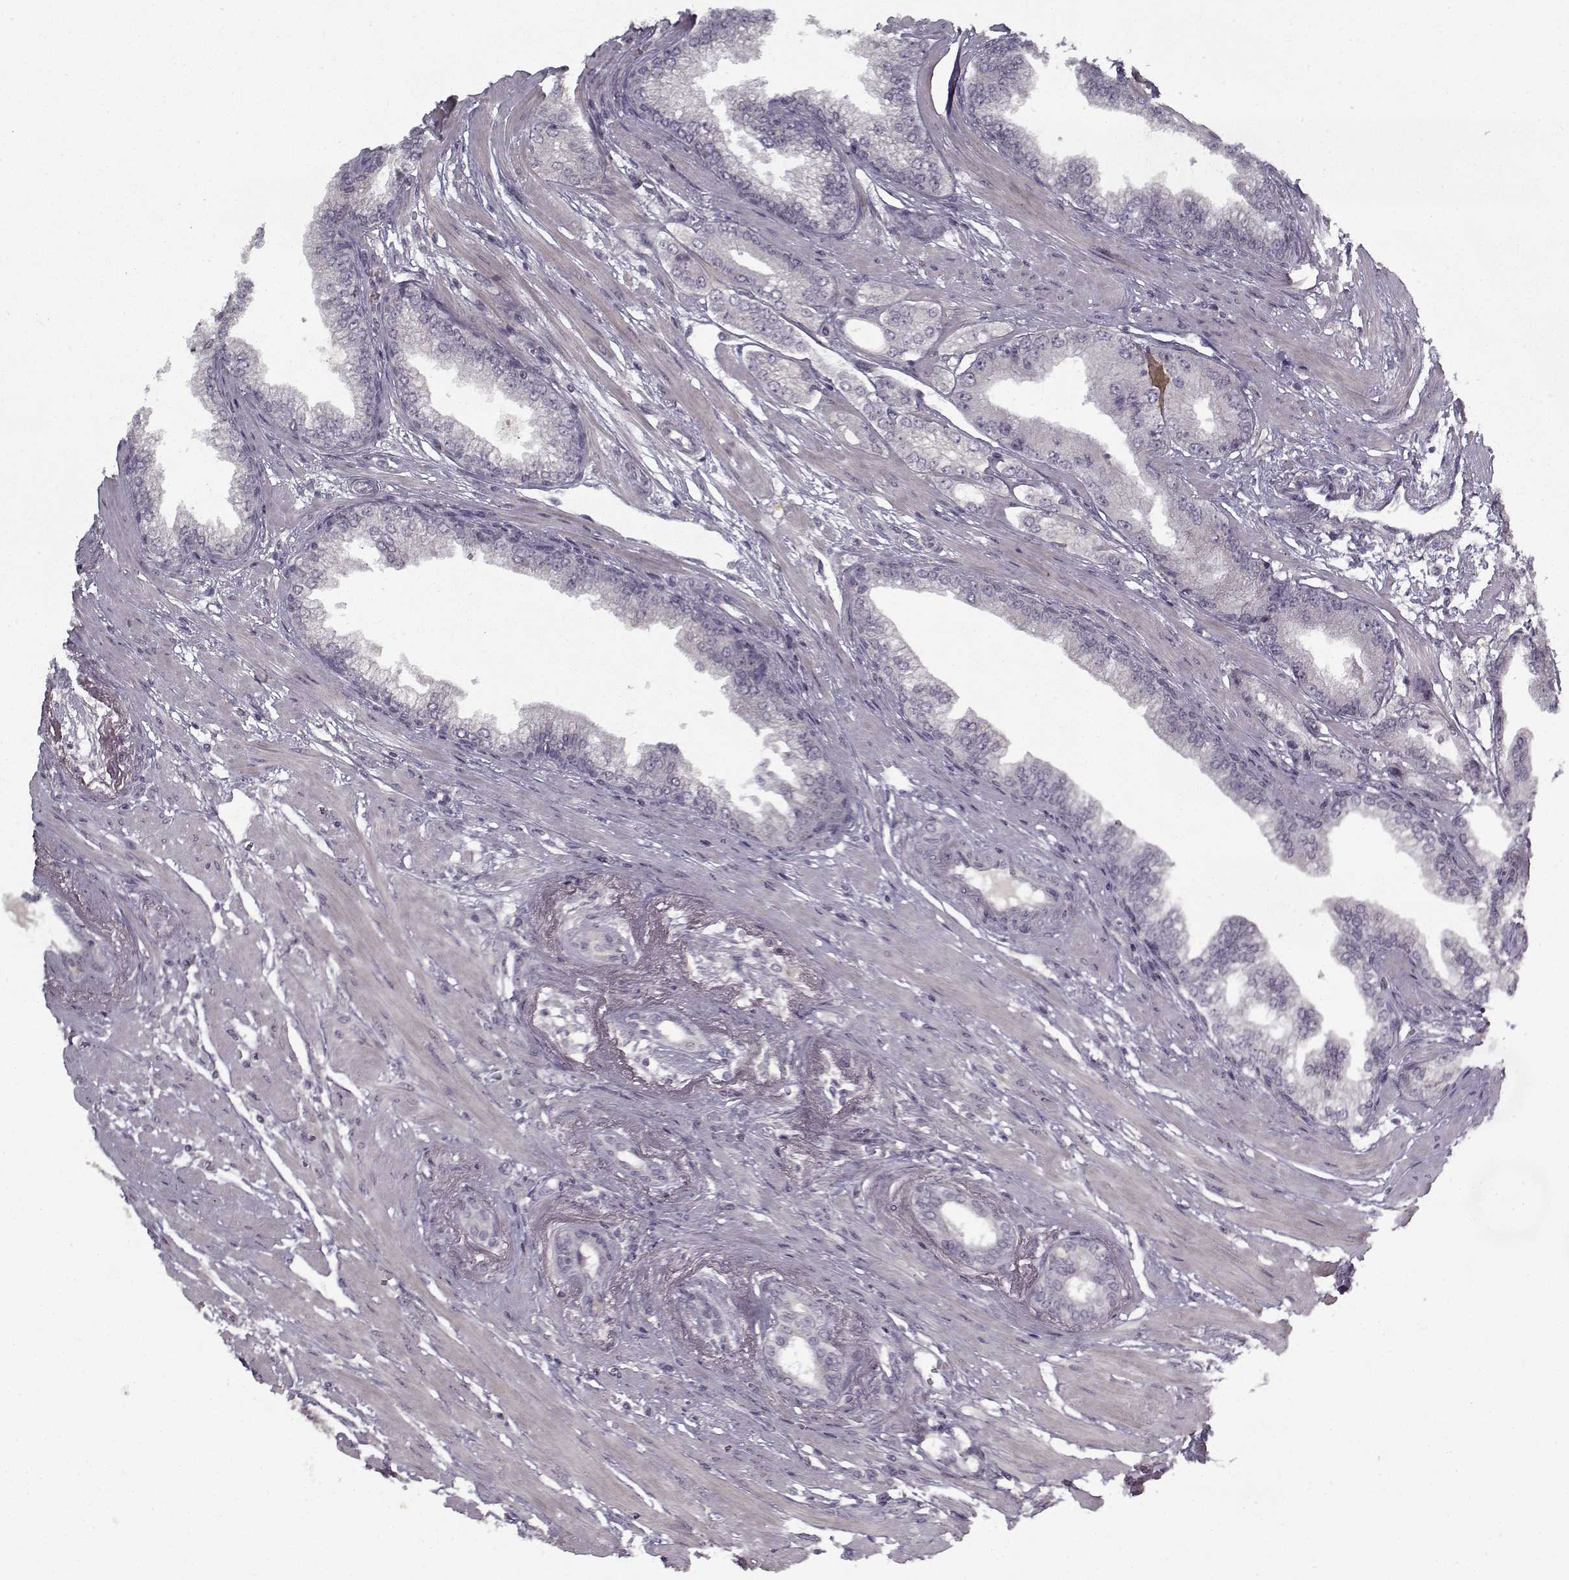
{"staining": {"intensity": "negative", "quantity": "none", "location": "none"}, "tissue": "prostate cancer", "cell_type": "Tumor cells", "image_type": "cancer", "snomed": [{"axis": "morphology", "description": "Adenocarcinoma, Low grade"}, {"axis": "topography", "description": "Prostate"}], "caption": "DAB immunohistochemical staining of human low-grade adenocarcinoma (prostate) exhibits no significant expression in tumor cells.", "gene": "LAMA2", "patient": {"sex": "male", "age": 60}}